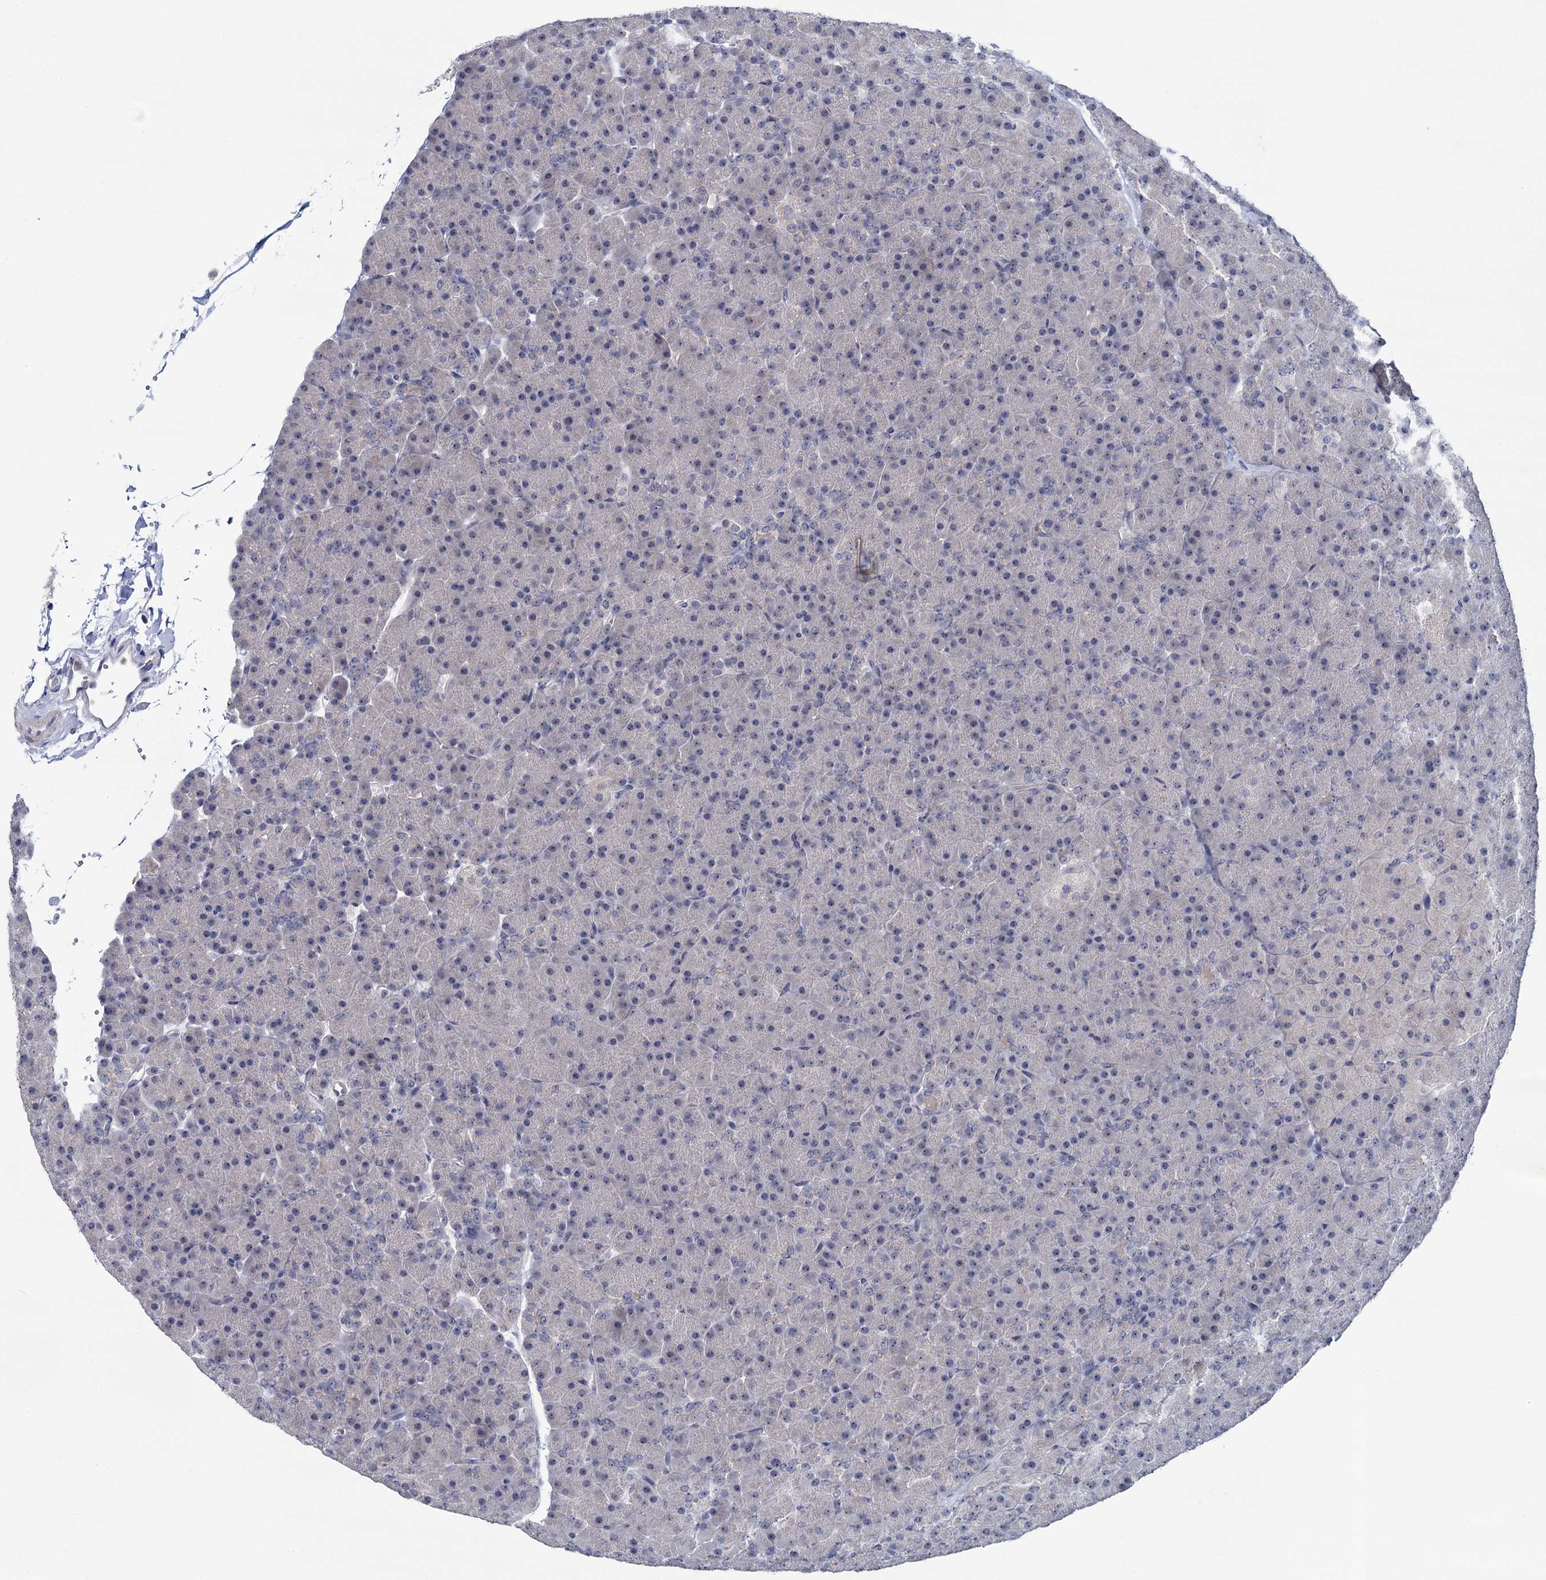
{"staining": {"intensity": "negative", "quantity": "none", "location": "none"}, "tissue": "pancreas", "cell_type": "Exocrine glandular cells", "image_type": "normal", "snomed": [{"axis": "morphology", "description": "Normal tissue, NOS"}, {"axis": "topography", "description": "Pancreas"}], "caption": "Exocrine glandular cells show no significant protein positivity in normal pancreas. (DAB (3,3'-diaminobenzidine) immunohistochemistry (IHC) with hematoxylin counter stain).", "gene": "SFN", "patient": {"sex": "male", "age": 36}}